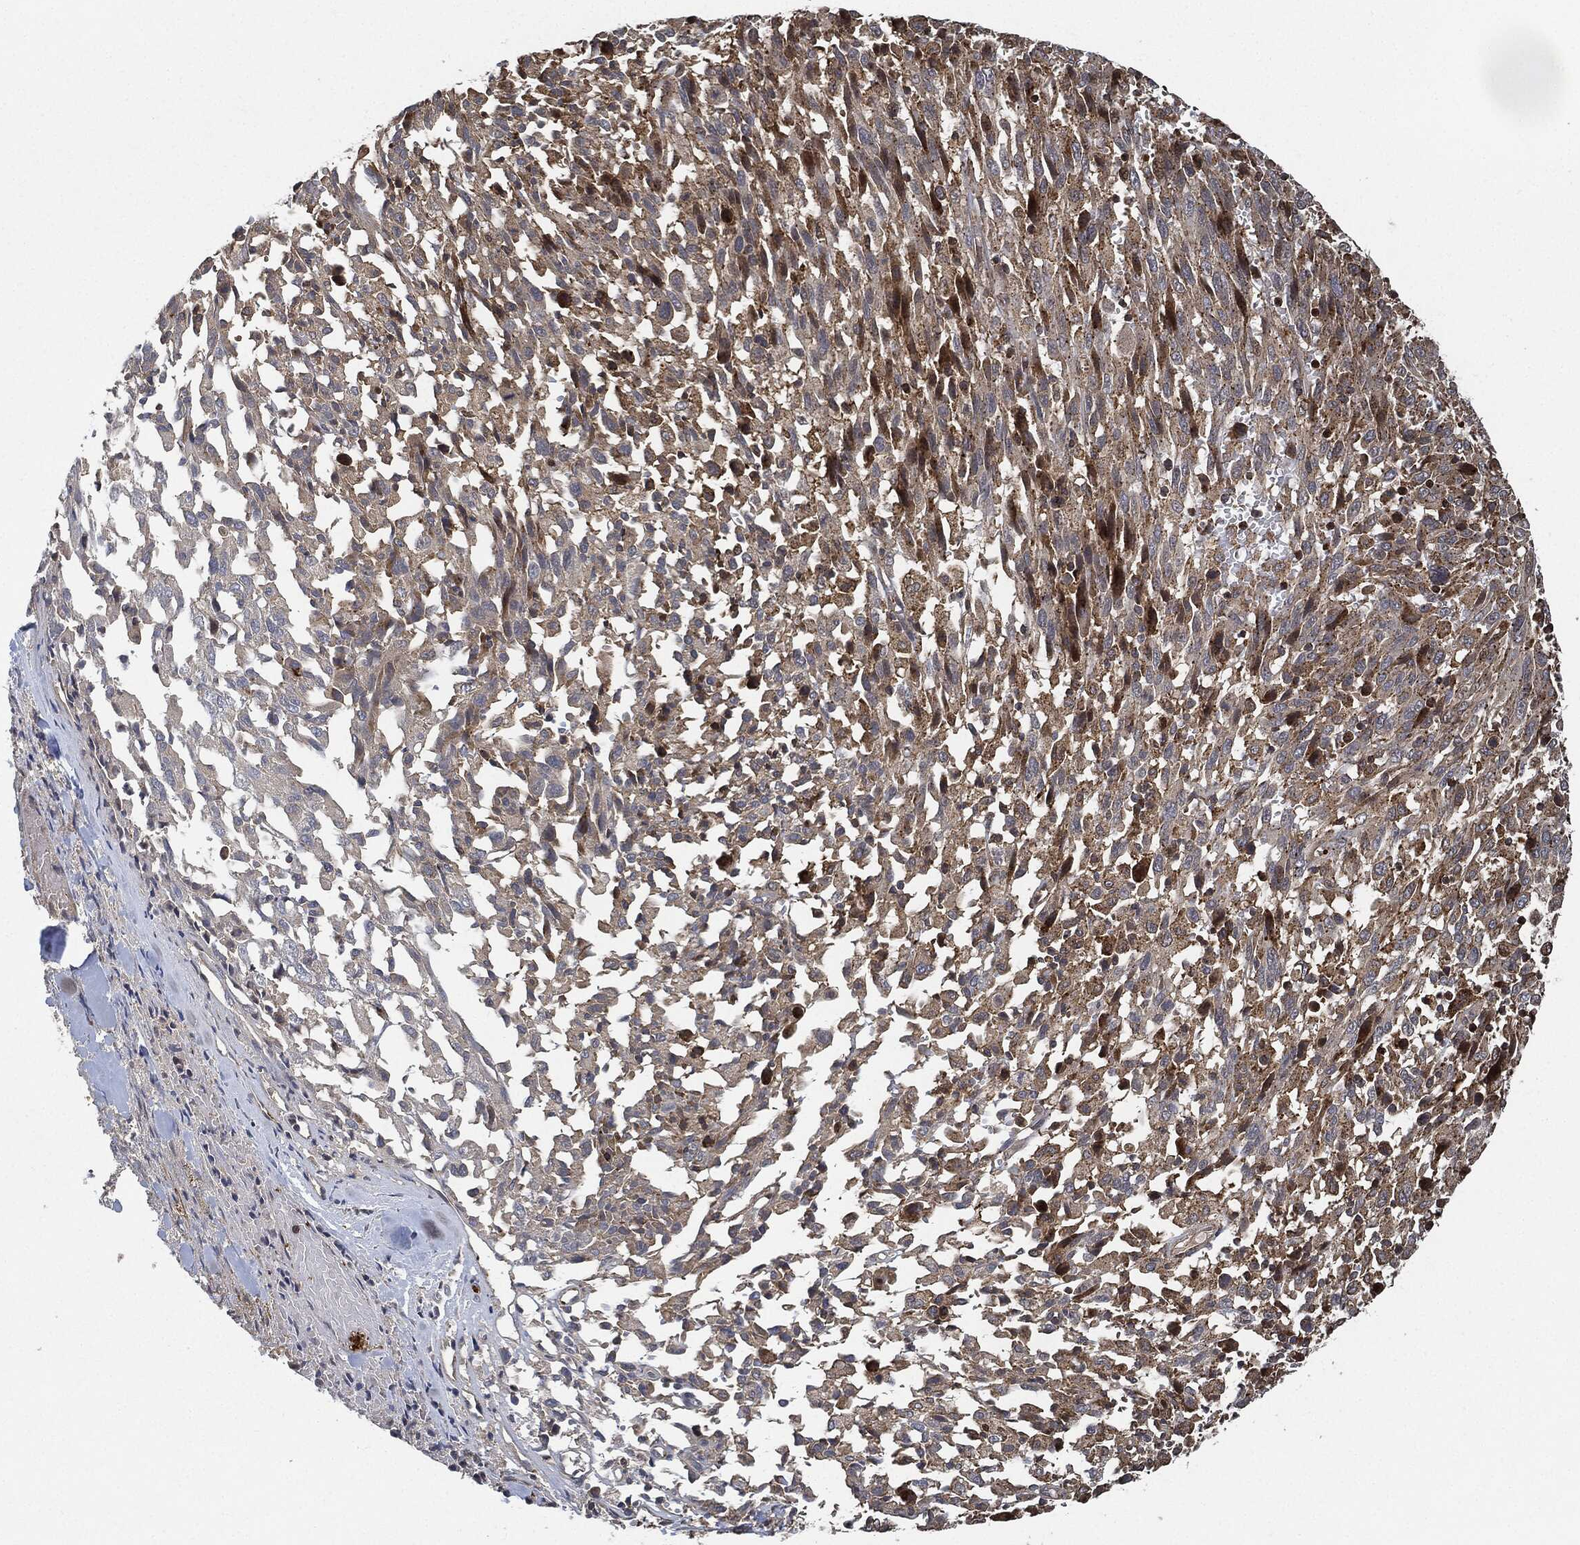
{"staining": {"intensity": "moderate", "quantity": "25%-75%", "location": "cytoplasmic/membranous"}, "tissue": "melanoma", "cell_type": "Tumor cells", "image_type": "cancer", "snomed": [{"axis": "morphology", "description": "Malignant melanoma, NOS"}, {"axis": "topography", "description": "Skin"}], "caption": "Moderate cytoplasmic/membranous protein staining is identified in approximately 25%-75% of tumor cells in malignant melanoma. (Brightfield microscopy of DAB IHC at high magnification).", "gene": "MAP3K3", "patient": {"sex": "female", "age": 91}}